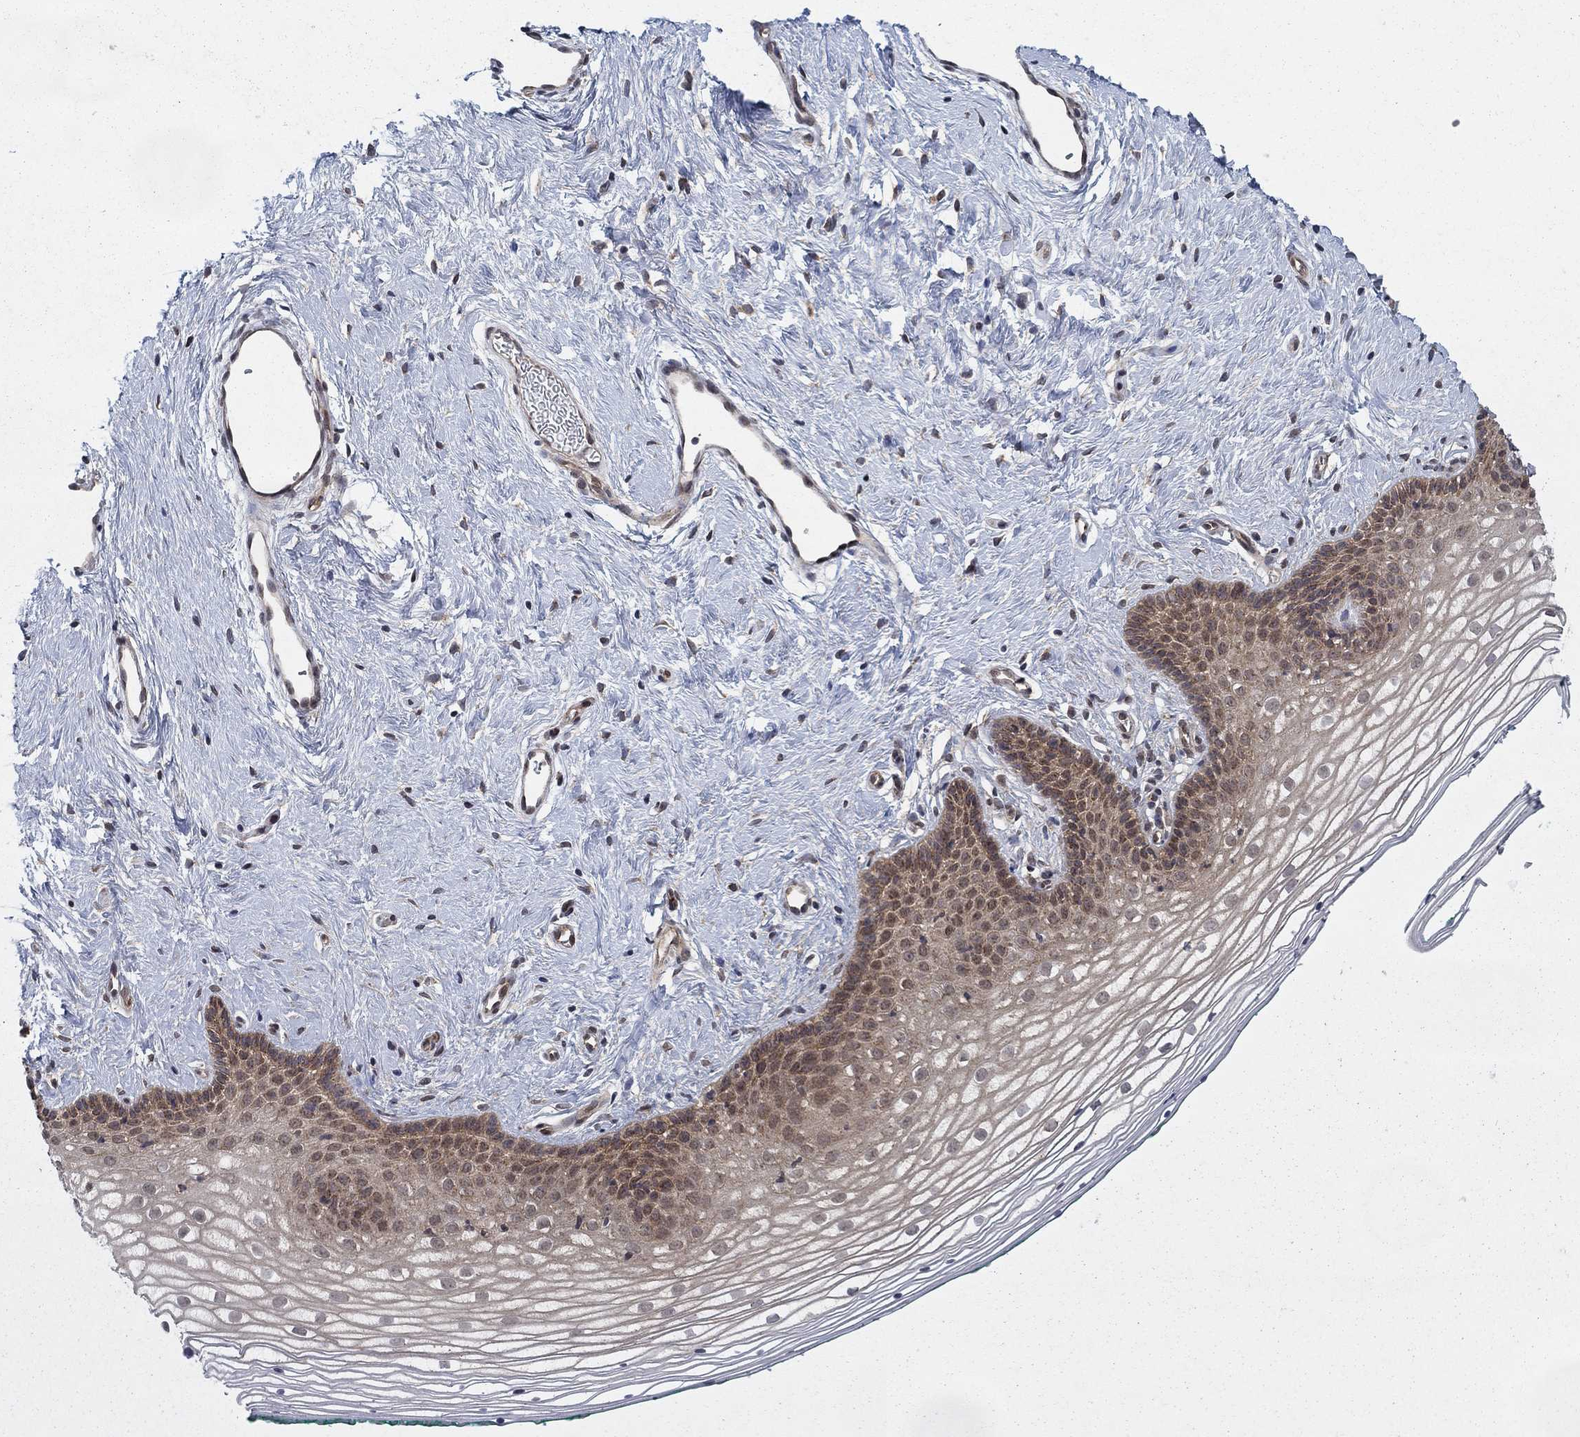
{"staining": {"intensity": "moderate", "quantity": "<25%", "location": "cytoplasmic/membranous,nuclear"}, "tissue": "vagina", "cell_type": "Squamous epithelial cells", "image_type": "normal", "snomed": [{"axis": "morphology", "description": "Normal tissue, NOS"}, {"axis": "topography", "description": "Vagina"}], "caption": "Immunohistochemistry (IHC) image of benign vagina stained for a protein (brown), which shows low levels of moderate cytoplasmic/membranous,nuclear expression in about <25% of squamous epithelial cells.", "gene": "SH3RF1", "patient": {"sex": "female", "age": 36}}